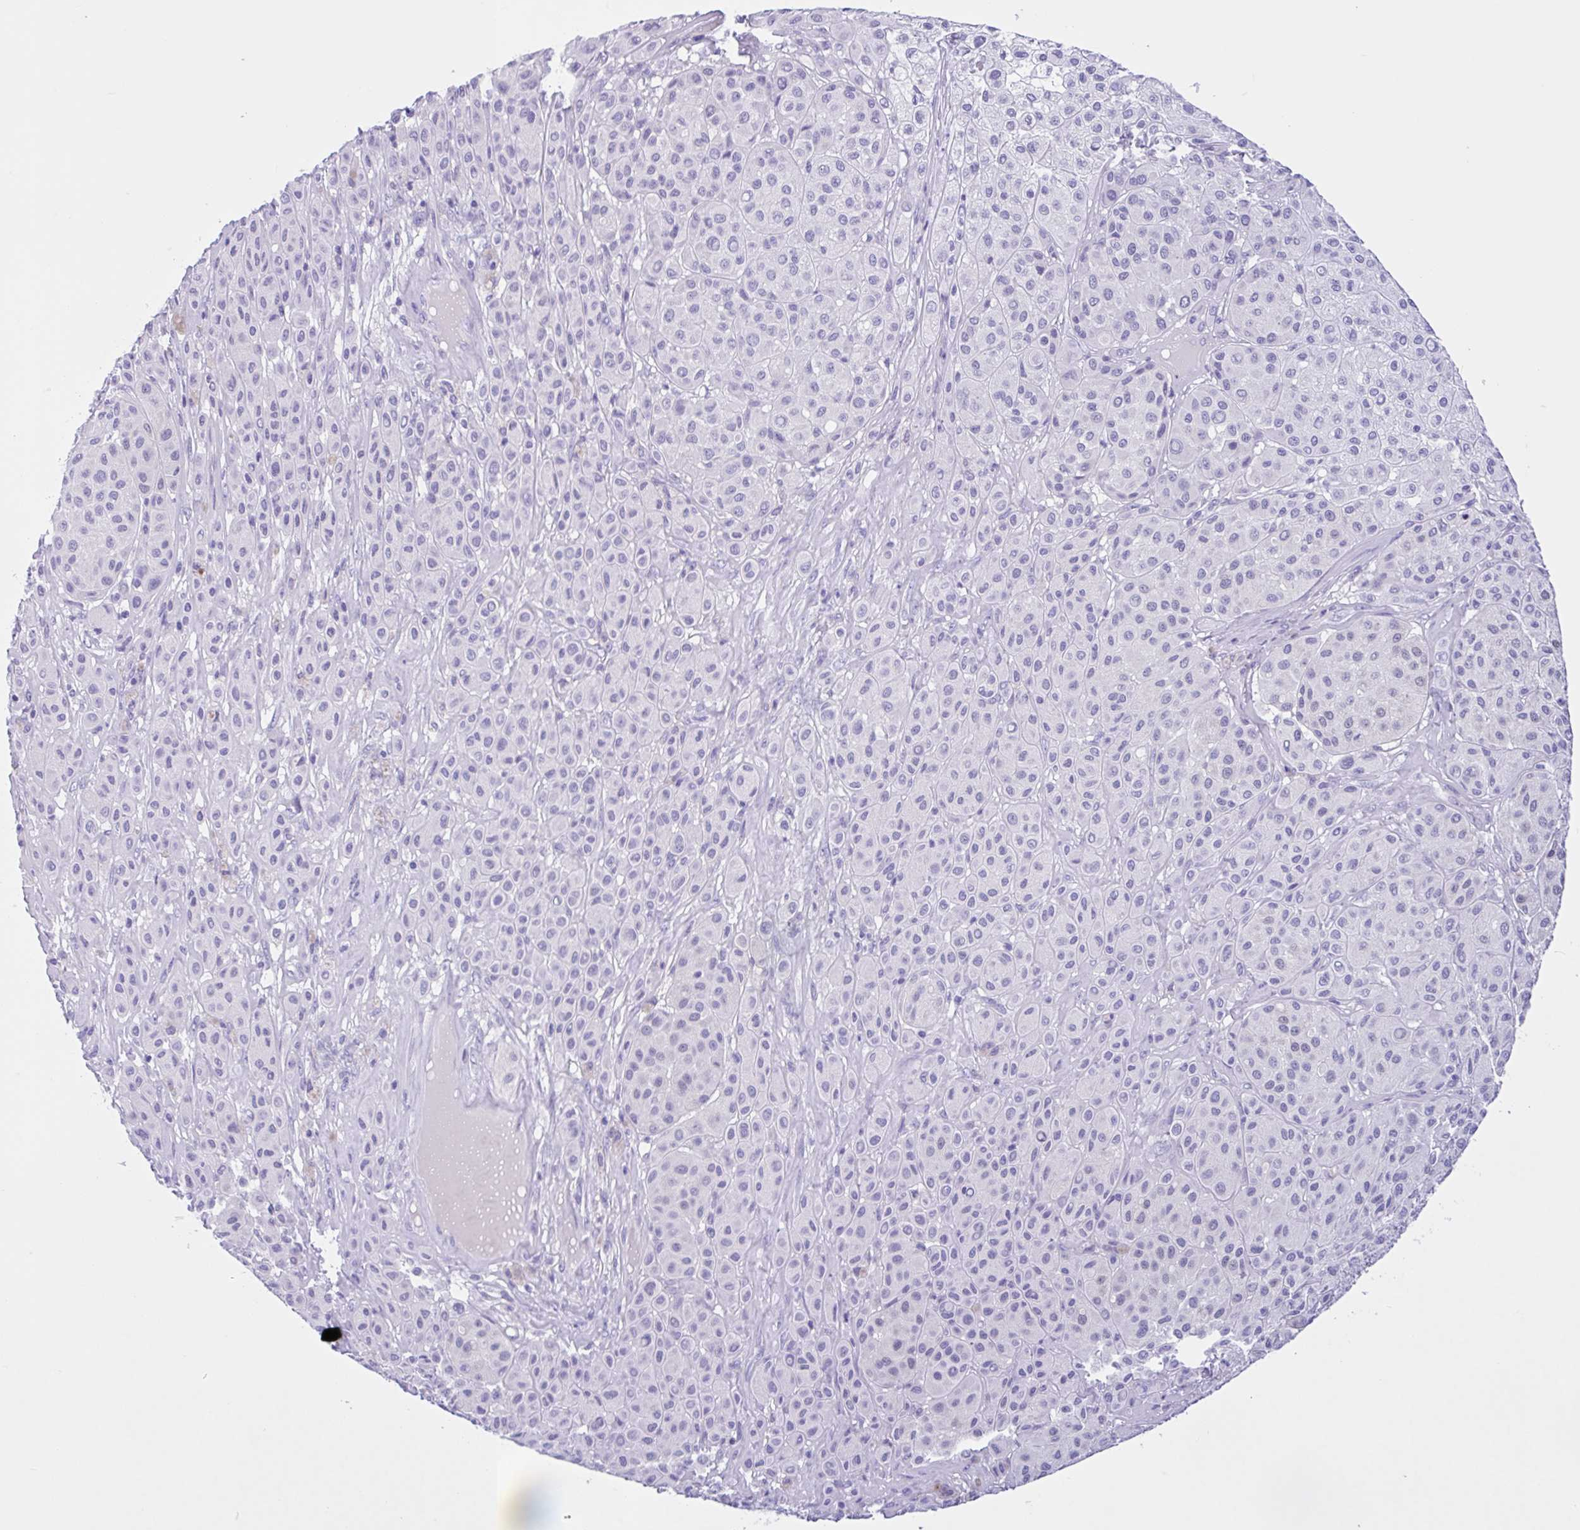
{"staining": {"intensity": "negative", "quantity": "none", "location": "none"}, "tissue": "melanoma", "cell_type": "Tumor cells", "image_type": "cancer", "snomed": [{"axis": "morphology", "description": "Malignant melanoma, Metastatic site"}, {"axis": "topography", "description": "Smooth muscle"}], "caption": "An immunohistochemistry micrograph of melanoma is shown. There is no staining in tumor cells of melanoma. The staining is performed using DAB brown chromogen with nuclei counter-stained in using hematoxylin.", "gene": "ZNF319", "patient": {"sex": "male", "age": 41}}